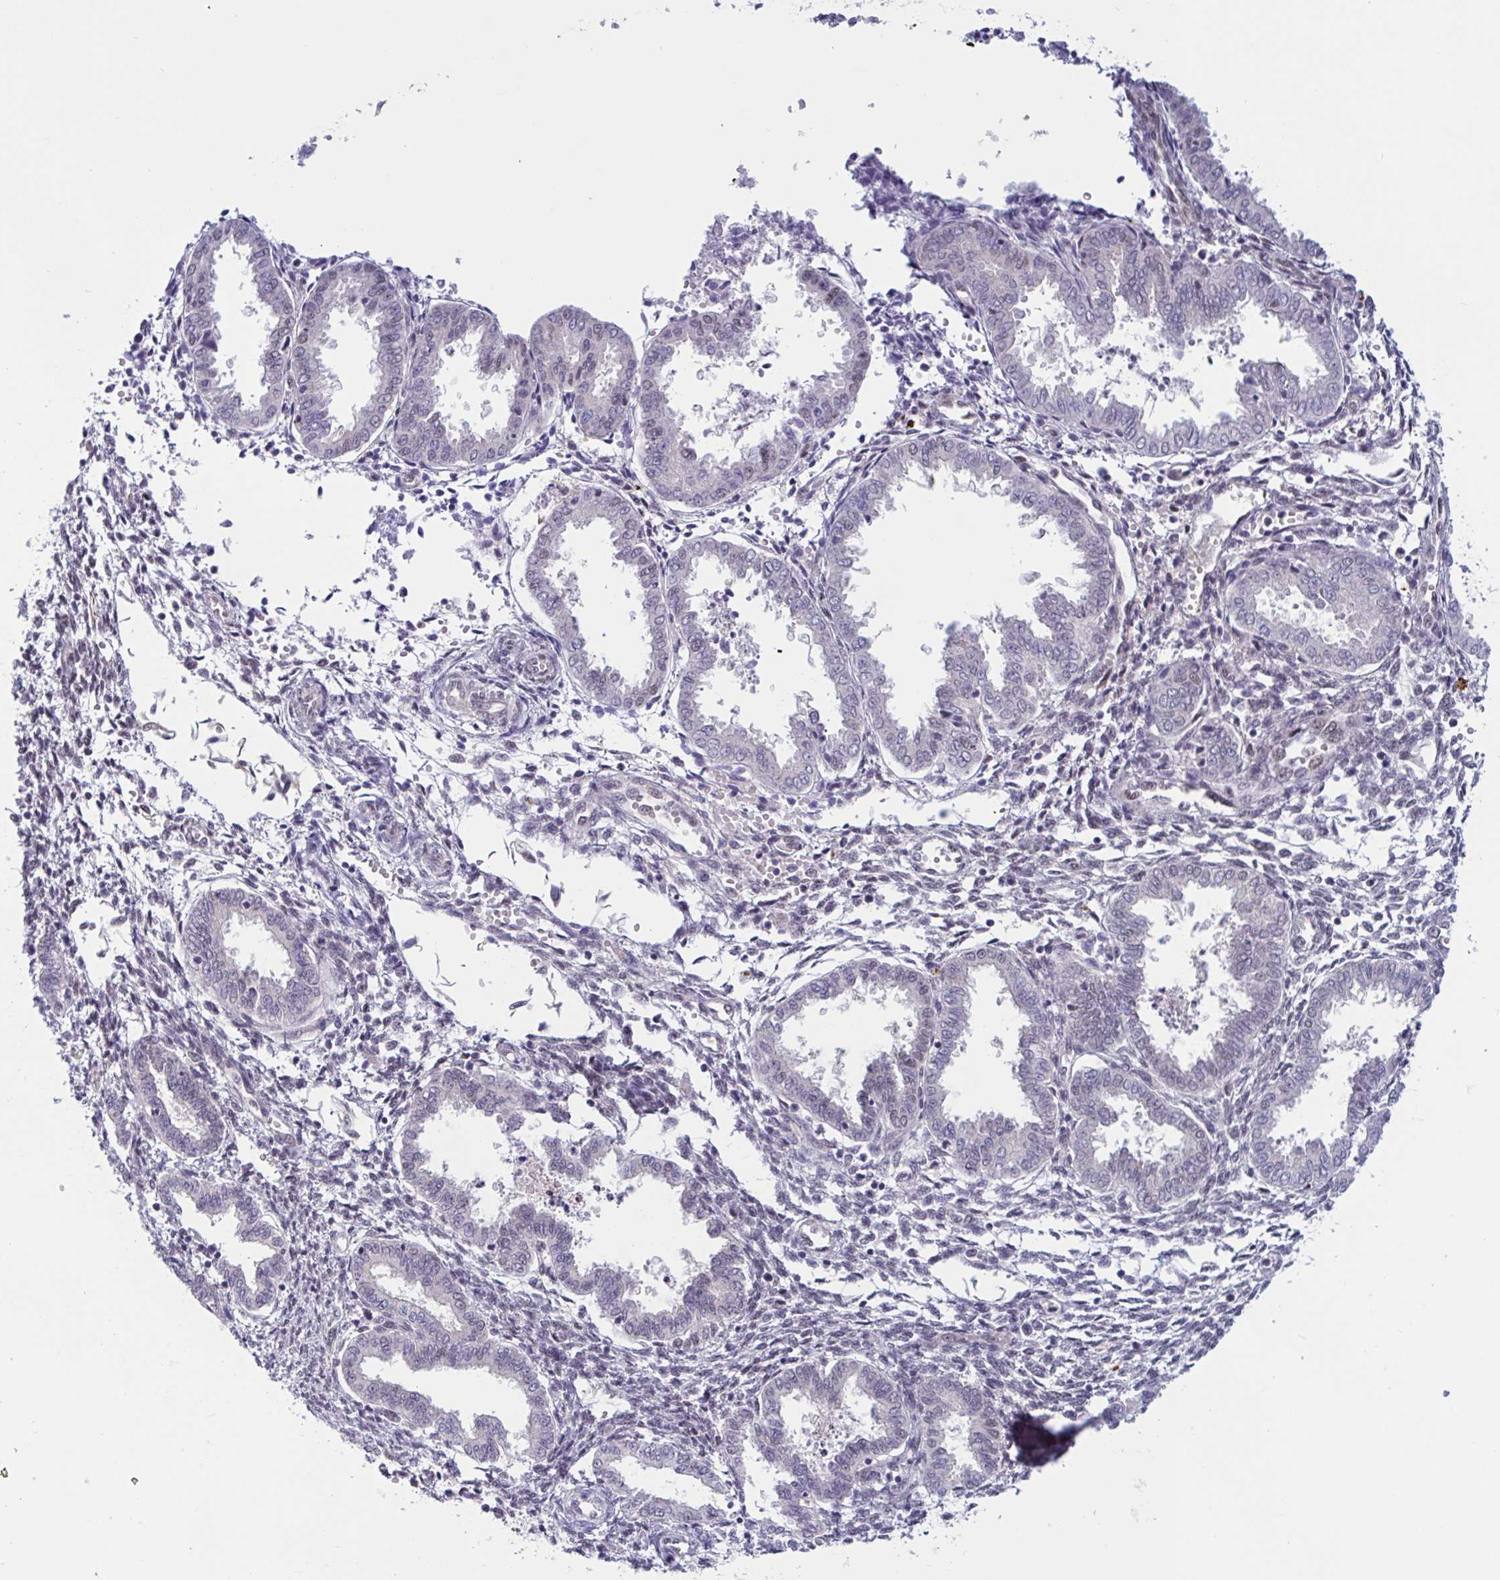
{"staining": {"intensity": "negative", "quantity": "none", "location": "none"}, "tissue": "endometrium", "cell_type": "Cells in endometrial stroma", "image_type": "normal", "snomed": [{"axis": "morphology", "description": "Normal tissue, NOS"}, {"axis": "topography", "description": "Endometrium"}], "caption": "The image displays no significant staining in cells in endometrial stroma of endometrium.", "gene": "TSN", "patient": {"sex": "female", "age": 33}}